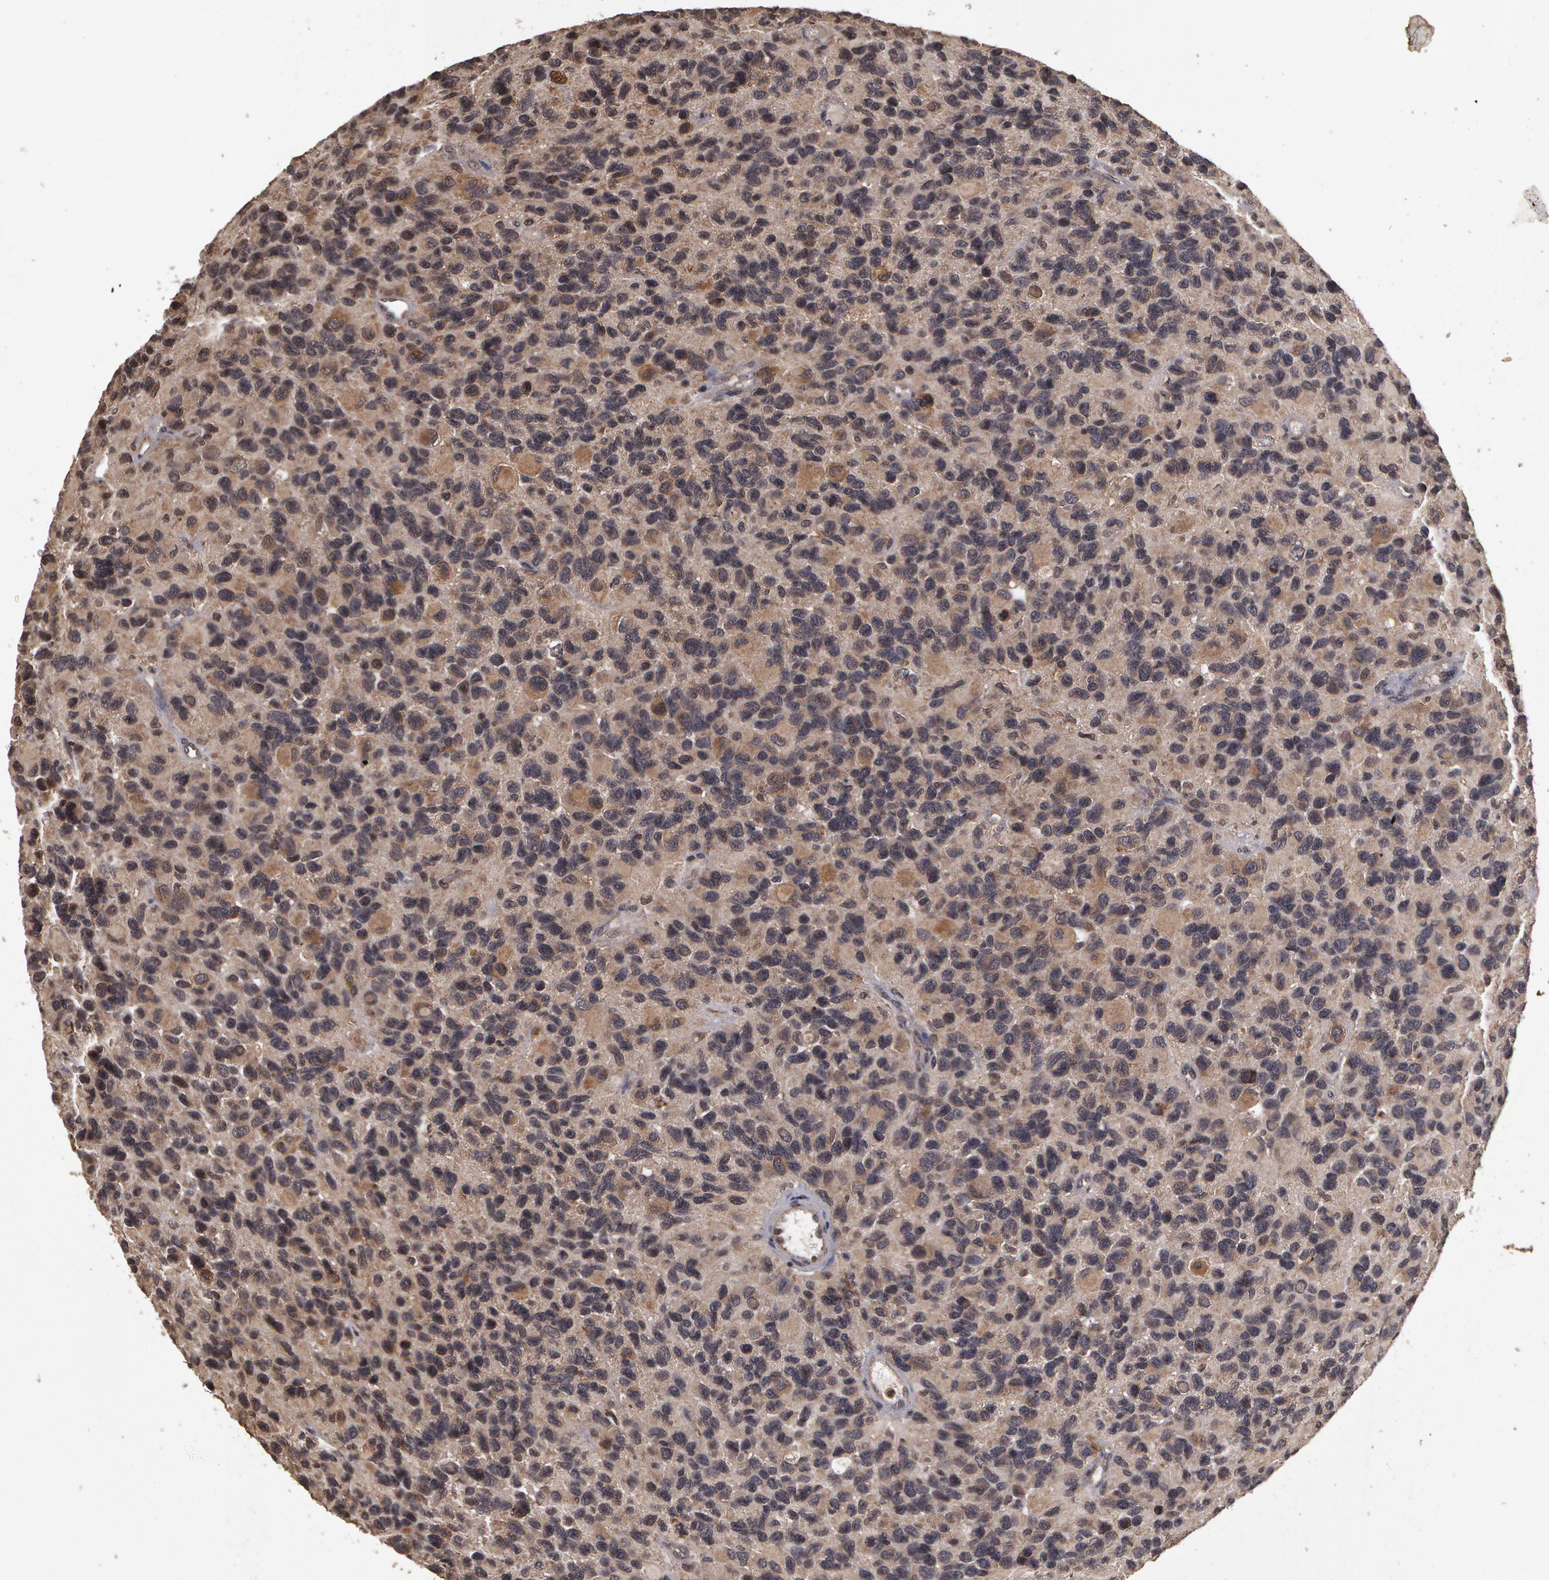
{"staining": {"intensity": "weak", "quantity": "25%-75%", "location": "cytoplasmic/membranous"}, "tissue": "glioma", "cell_type": "Tumor cells", "image_type": "cancer", "snomed": [{"axis": "morphology", "description": "Glioma, malignant, High grade"}, {"axis": "topography", "description": "Brain"}], "caption": "Glioma stained for a protein (brown) exhibits weak cytoplasmic/membranous positive positivity in about 25%-75% of tumor cells.", "gene": "CALR", "patient": {"sex": "male", "age": 77}}